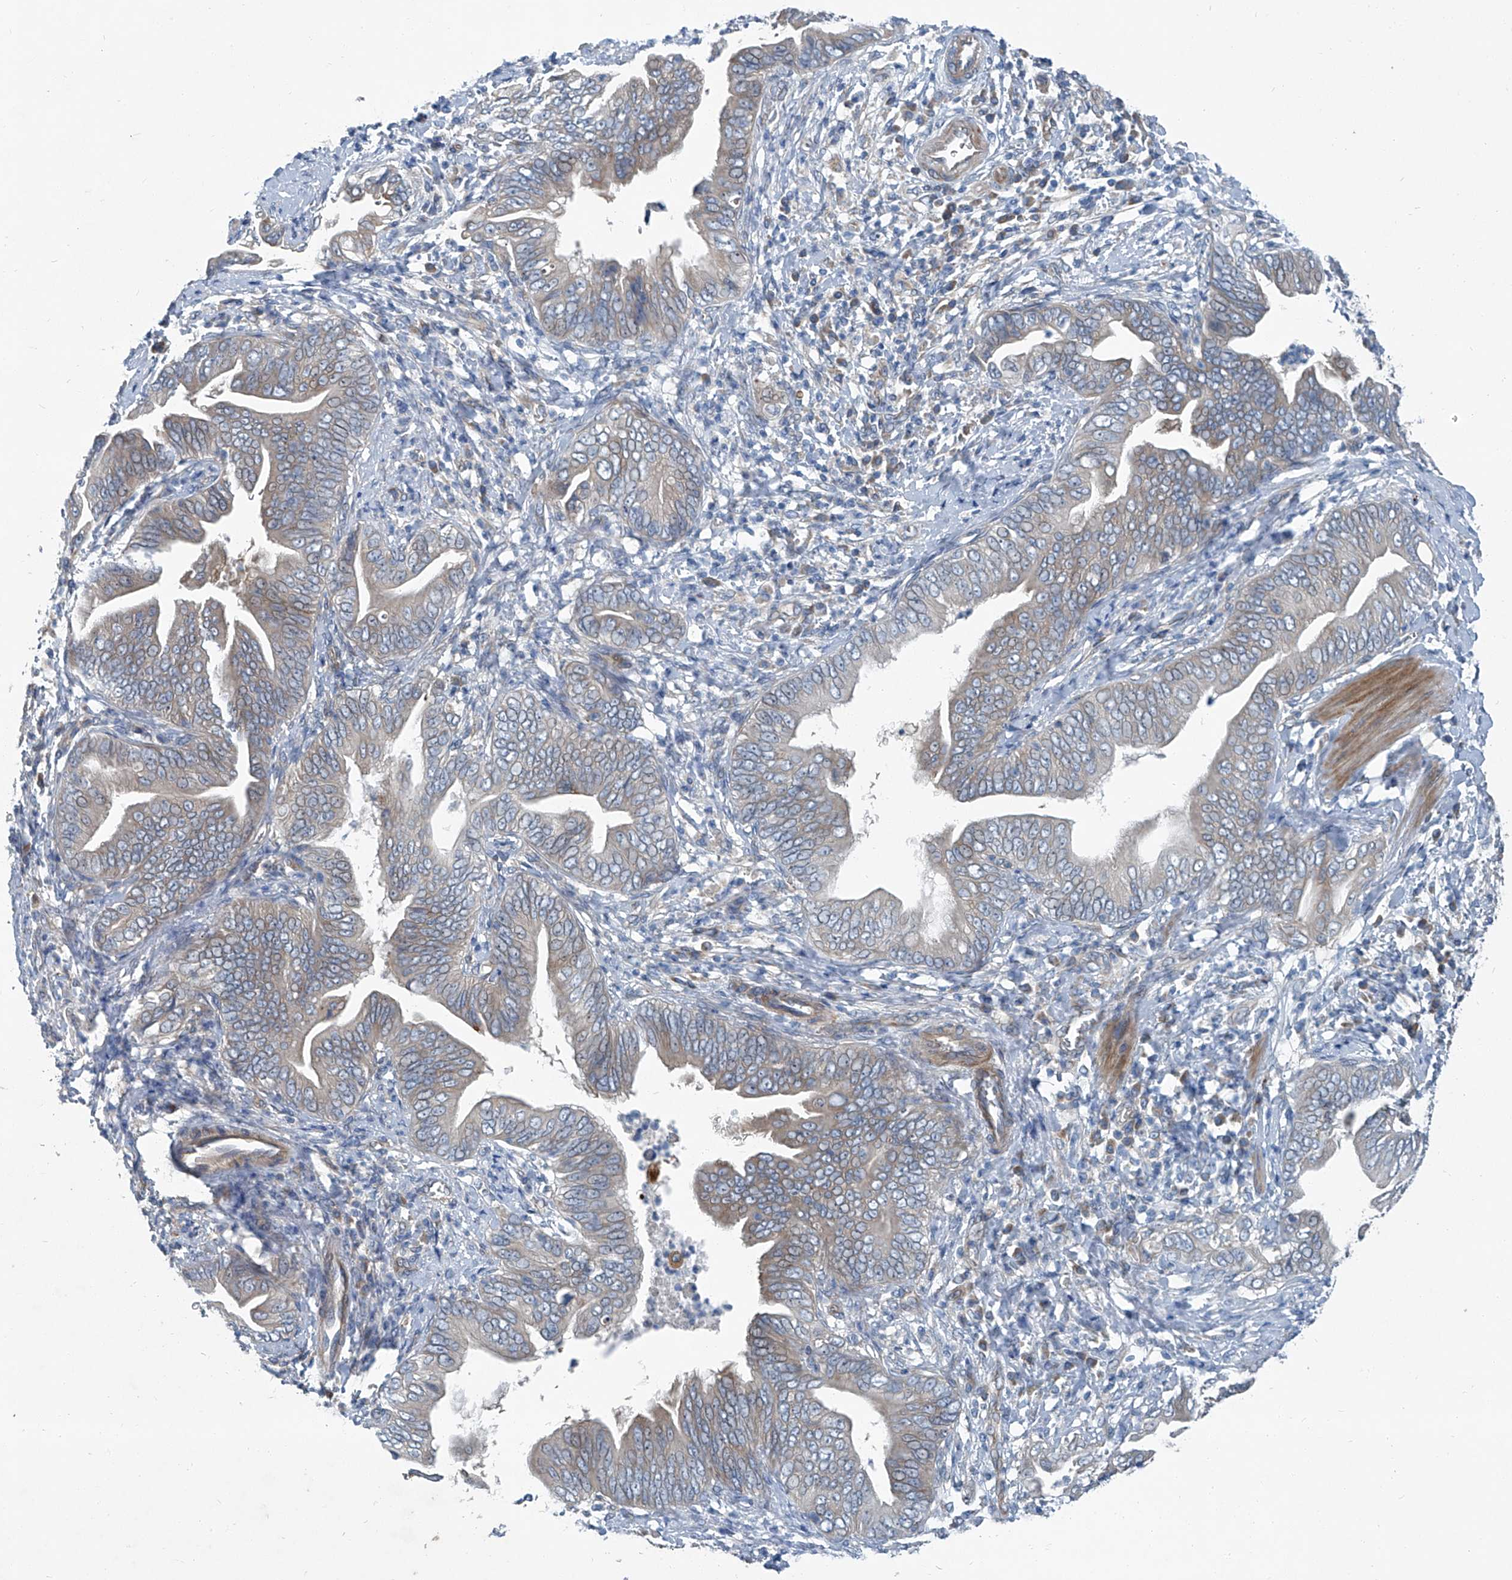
{"staining": {"intensity": "weak", "quantity": "25%-75%", "location": "cytoplasmic/membranous"}, "tissue": "pancreatic cancer", "cell_type": "Tumor cells", "image_type": "cancer", "snomed": [{"axis": "morphology", "description": "Adenocarcinoma, NOS"}, {"axis": "topography", "description": "Pancreas"}], "caption": "About 25%-75% of tumor cells in adenocarcinoma (pancreatic) reveal weak cytoplasmic/membranous protein positivity as visualized by brown immunohistochemical staining.", "gene": "SLC26A11", "patient": {"sex": "male", "age": 75}}